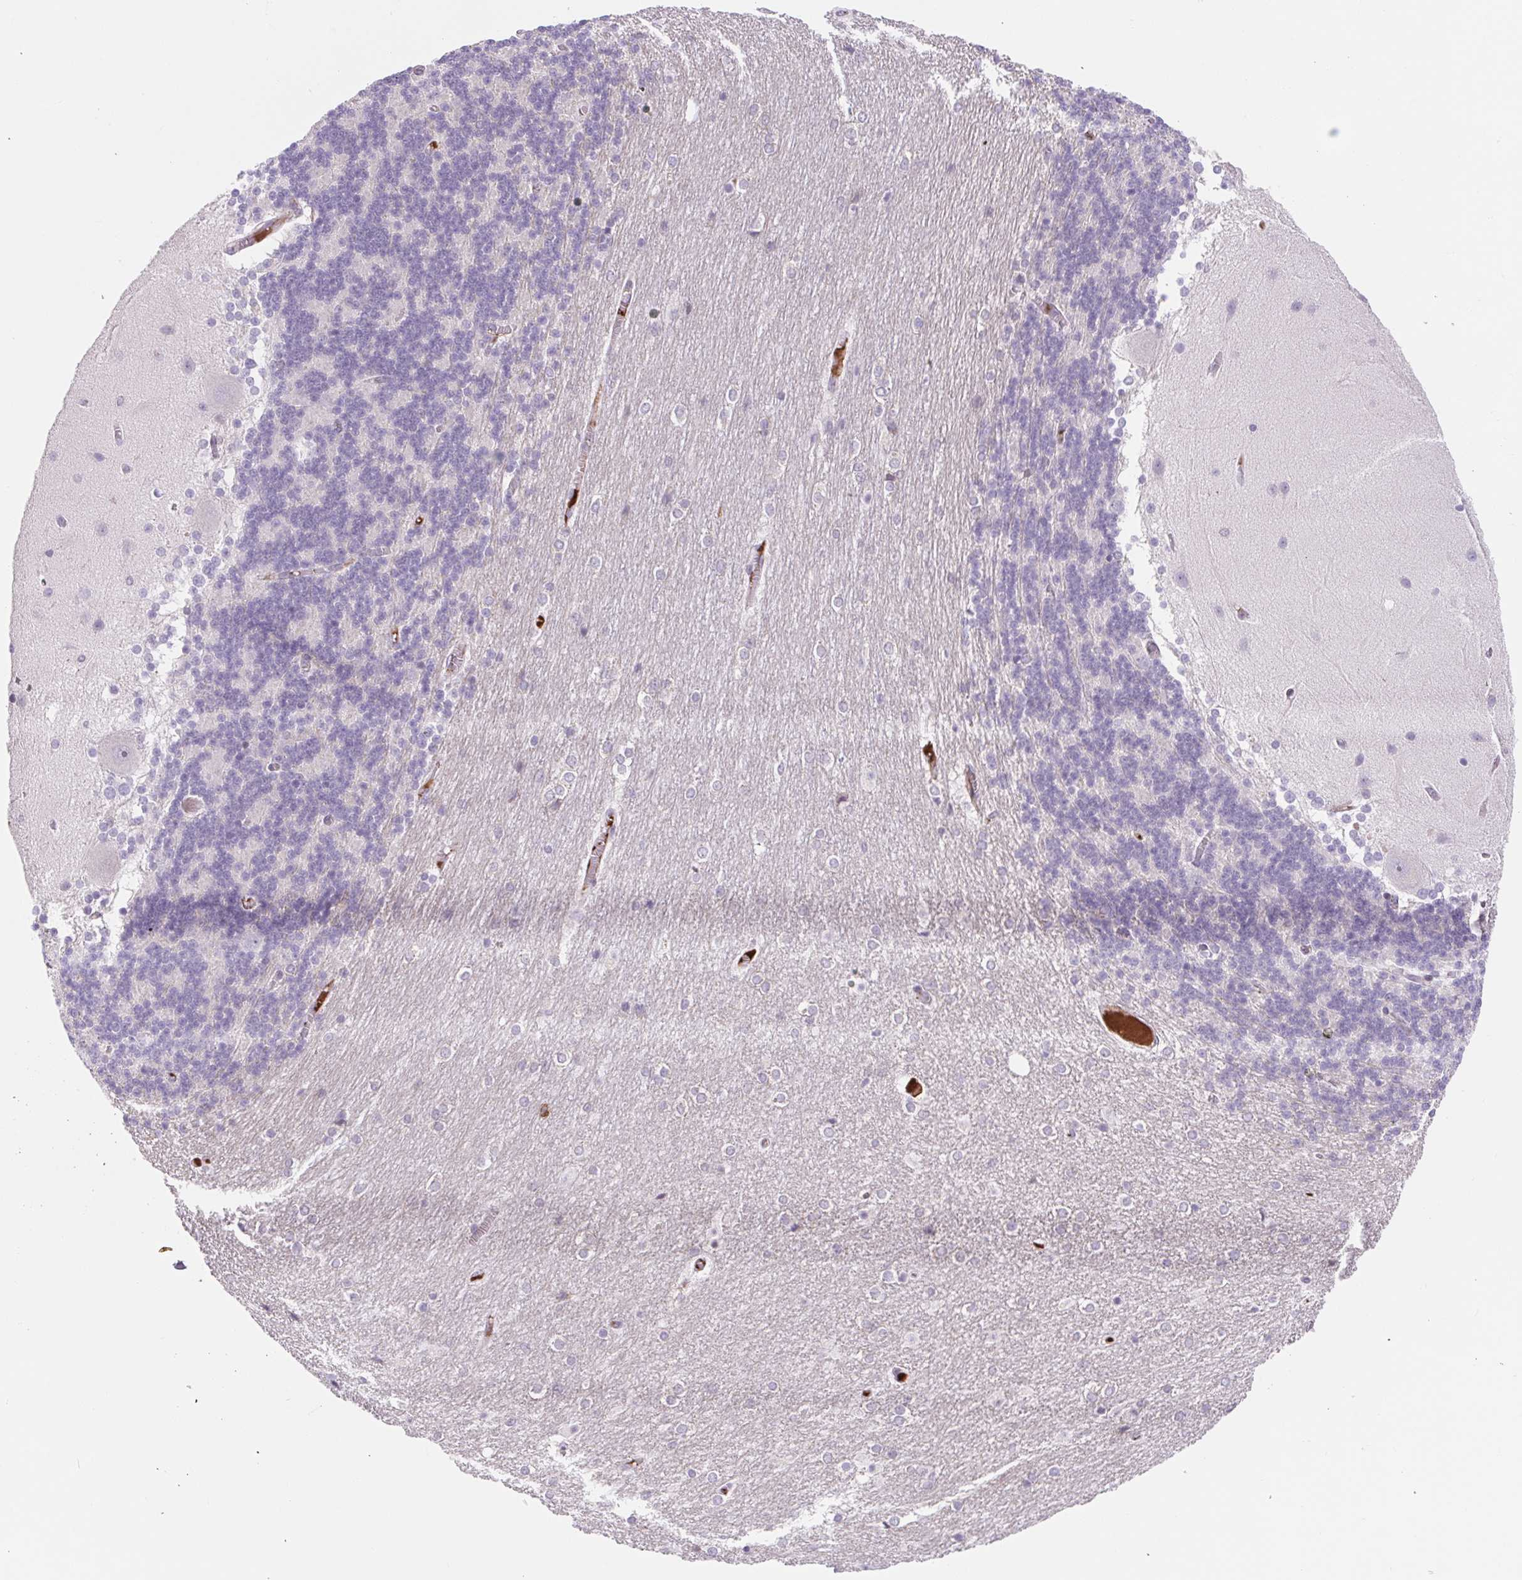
{"staining": {"intensity": "negative", "quantity": "none", "location": "none"}, "tissue": "cerebellum", "cell_type": "Cells in granular layer", "image_type": "normal", "snomed": [{"axis": "morphology", "description": "Normal tissue, NOS"}, {"axis": "topography", "description": "Cerebellum"}], "caption": "Immunohistochemistry photomicrograph of unremarkable cerebellum: human cerebellum stained with DAB demonstrates no significant protein expression in cells in granular layer. The staining was performed using DAB (3,3'-diaminobenzidine) to visualize the protein expression in brown, while the nuclei were stained in blue with hematoxylin (Magnification: 20x).", "gene": "TPRG1", "patient": {"sex": "female", "age": 54}}